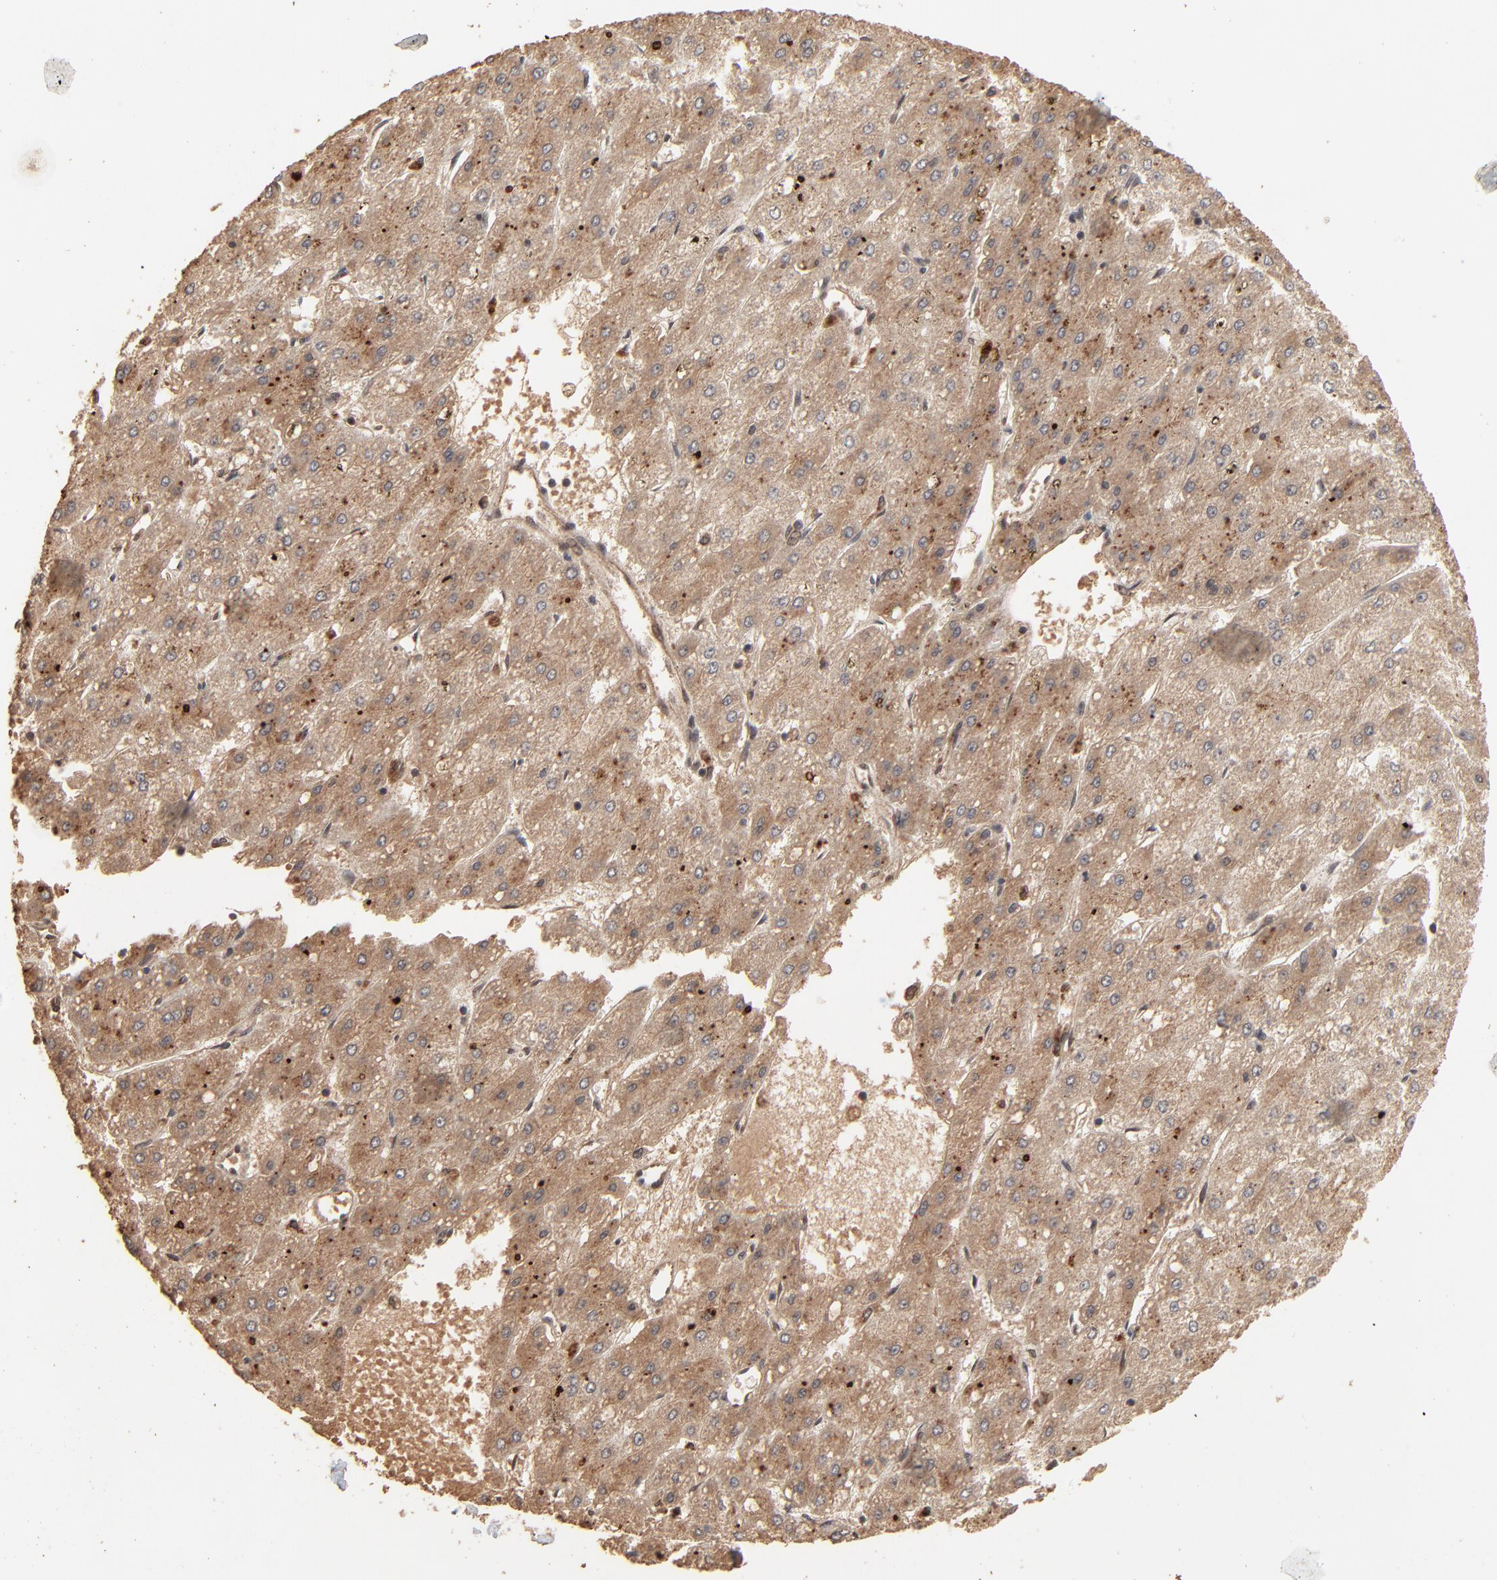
{"staining": {"intensity": "moderate", "quantity": ">75%", "location": "cytoplasmic/membranous"}, "tissue": "liver cancer", "cell_type": "Tumor cells", "image_type": "cancer", "snomed": [{"axis": "morphology", "description": "Carcinoma, Hepatocellular, NOS"}, {"axis": "topography", "description": "Liver"}], "caption": "Immunohistochemical staining of hepatocellular carcinoma (liver) reveals medium levels of moderate cytoplasmic/membranous positivity in about >75% of tumor cells.", "gene": "FAM227A", "patient": {"sex": "female", "age": 52}}